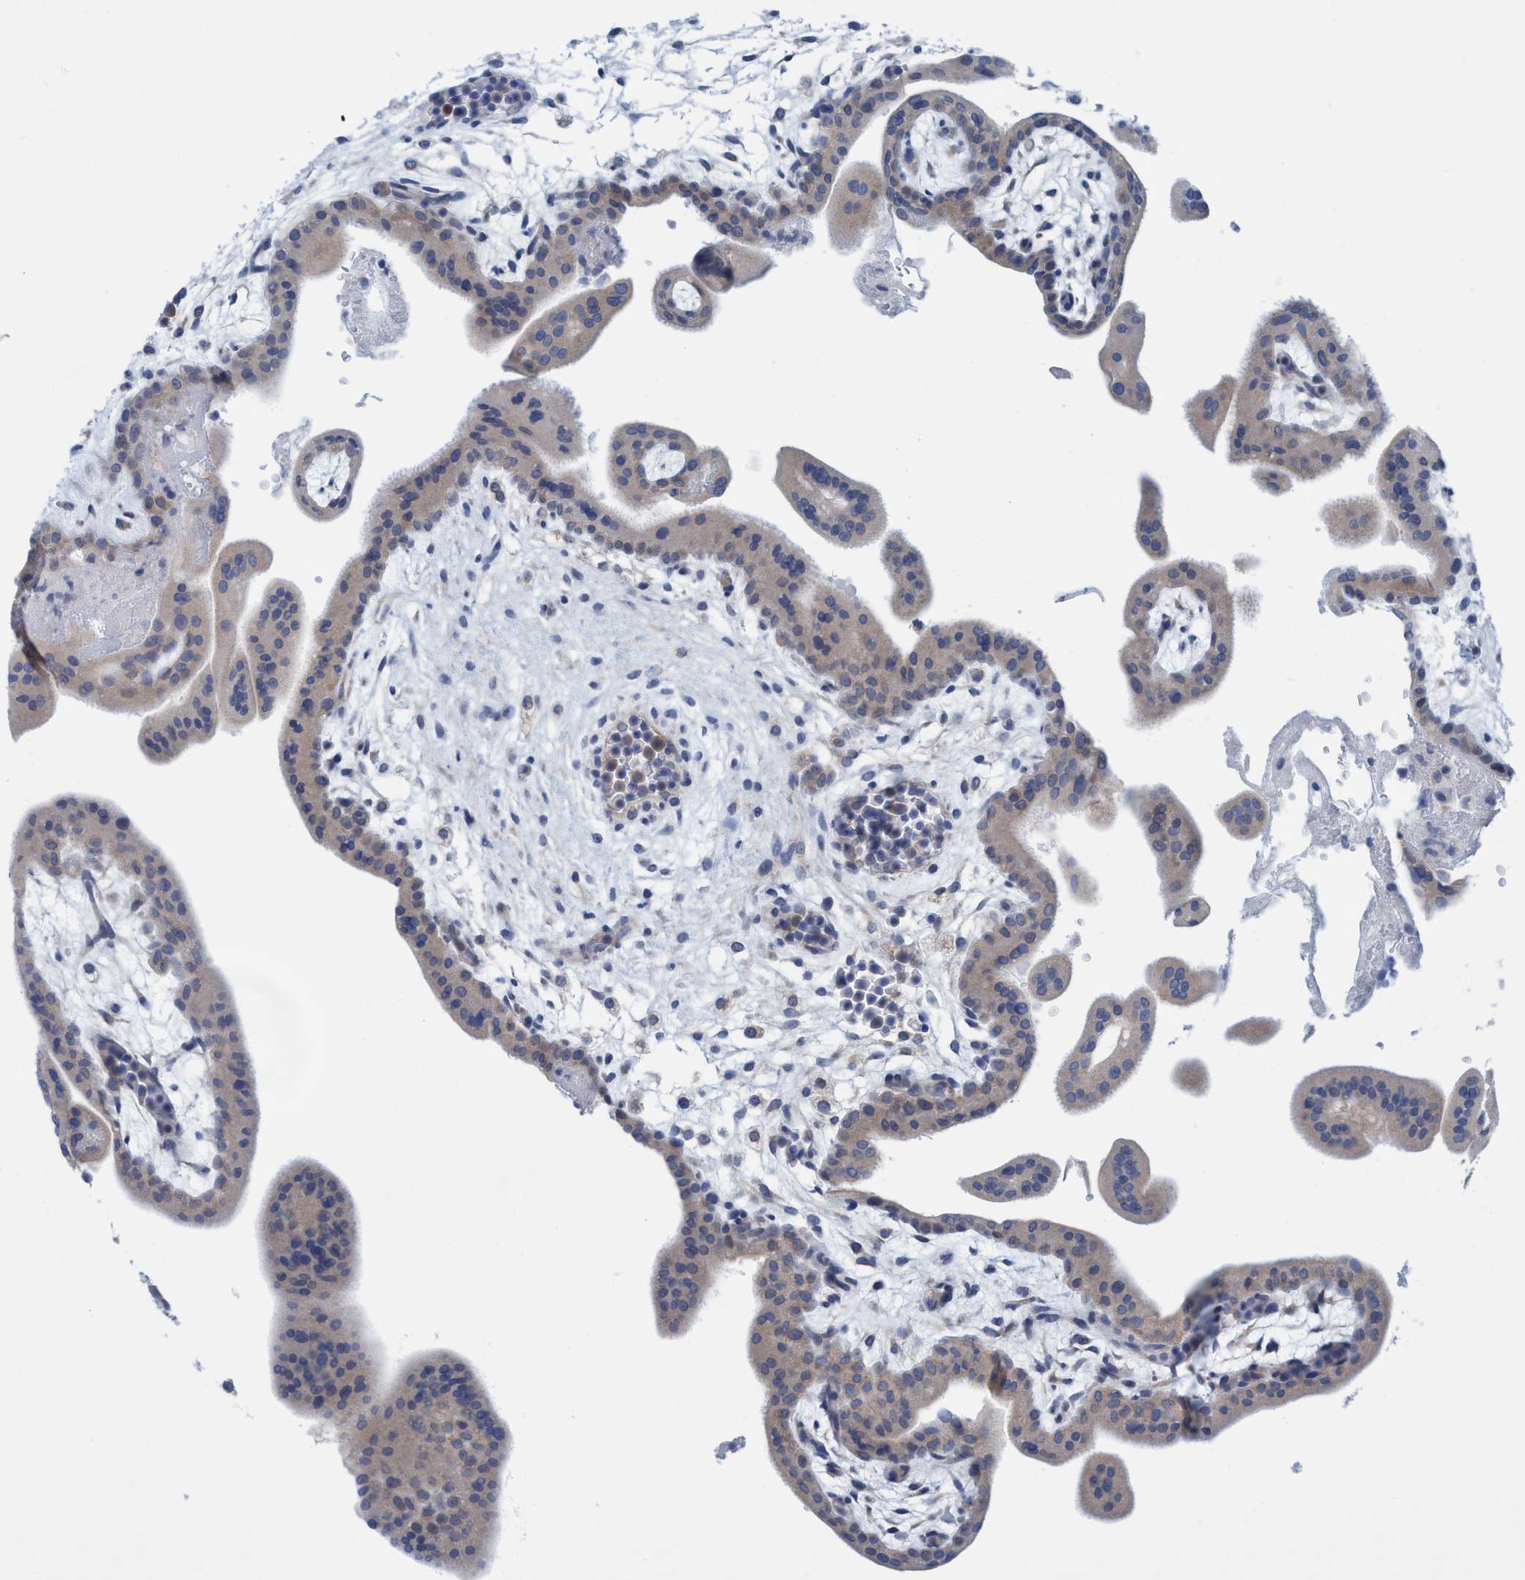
{"staining": {"intensity": "weak", "quantity": "<25%", "location": "cytoplasmic/membranous"}, "tissue": "placenta", "cell_type": "Trophoblastic cells", "image_type": "normal", "snomed": [{"axis": "morphology", "description": "Normal tissue, NOS"}, {"axis": "topography", "description": "Placenta"}], "caption": "DAB immunohistochemical staining of unremarkable human placenta demonstrates no significant staining in trophoblastic cells. Brightfield microscopy of immunohistochemistry stained with DAB (brown) and hematoxylin (blue), captured at high magnification.", "gene": "RSAD1", "patient": {"sex": "female", "age": 35}}